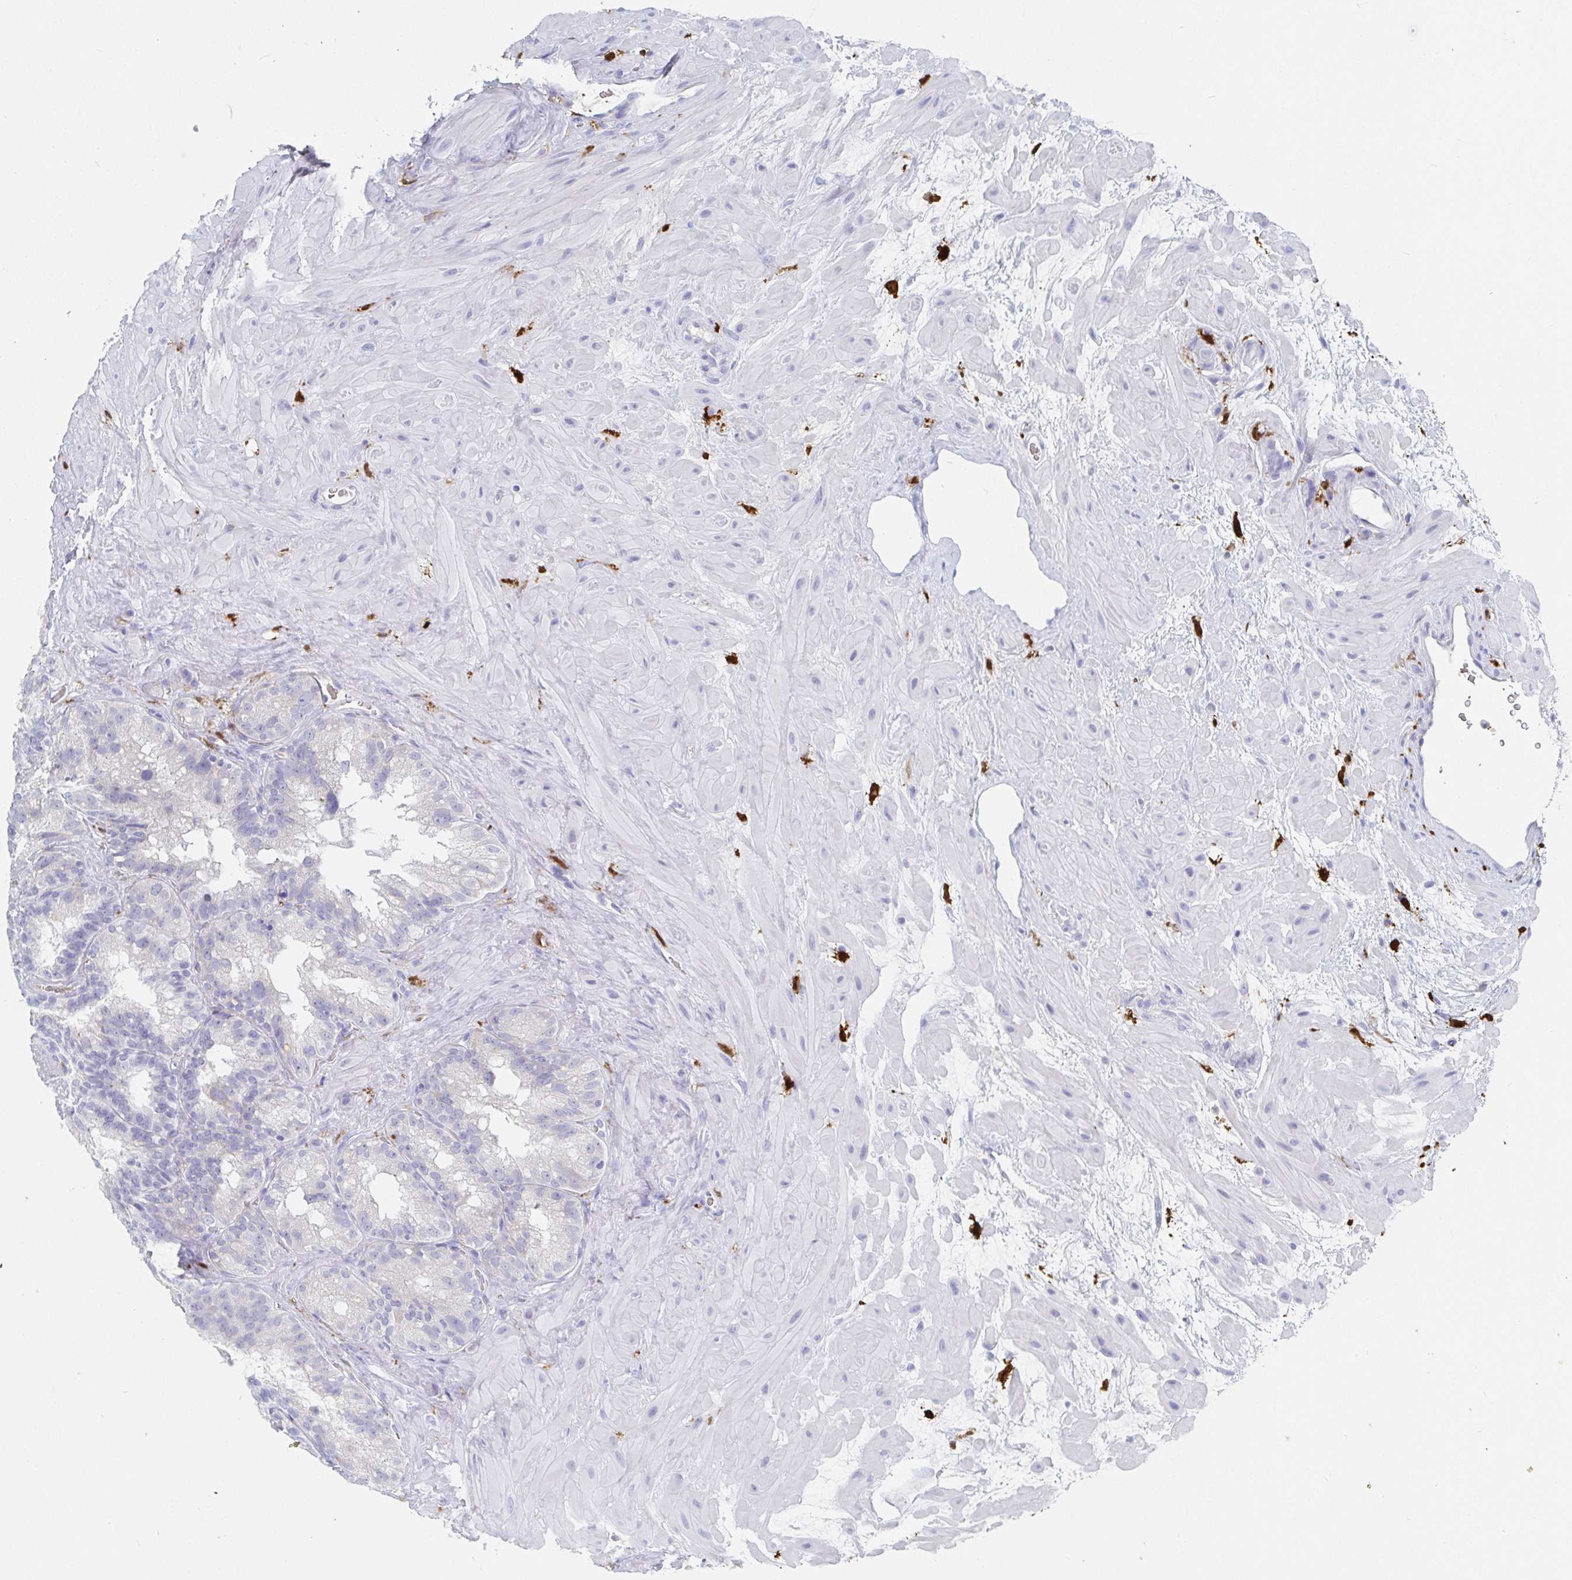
{"staining": {"intensity": "negative", "quantity": "none", "location": "none"}, "tissue": "seminal vesicle", "cell_type": "Glandular cells", "image_type": "normal", "snomed": [{"axis": "morphology", "description": "Normal tissue, NOS"}, {"axis": "topography", "description": "Seminal veicle"}], "caption": "Photomicrograph shows no protein staining in glandular cells of benign seminal vesicle. (DAB (3,3'-diaminobenzidine) IHC visualized using brightfield microscopy, high magnification).", "gene": "OR2A1", "patient": {"sex": "male", "age": 60}}